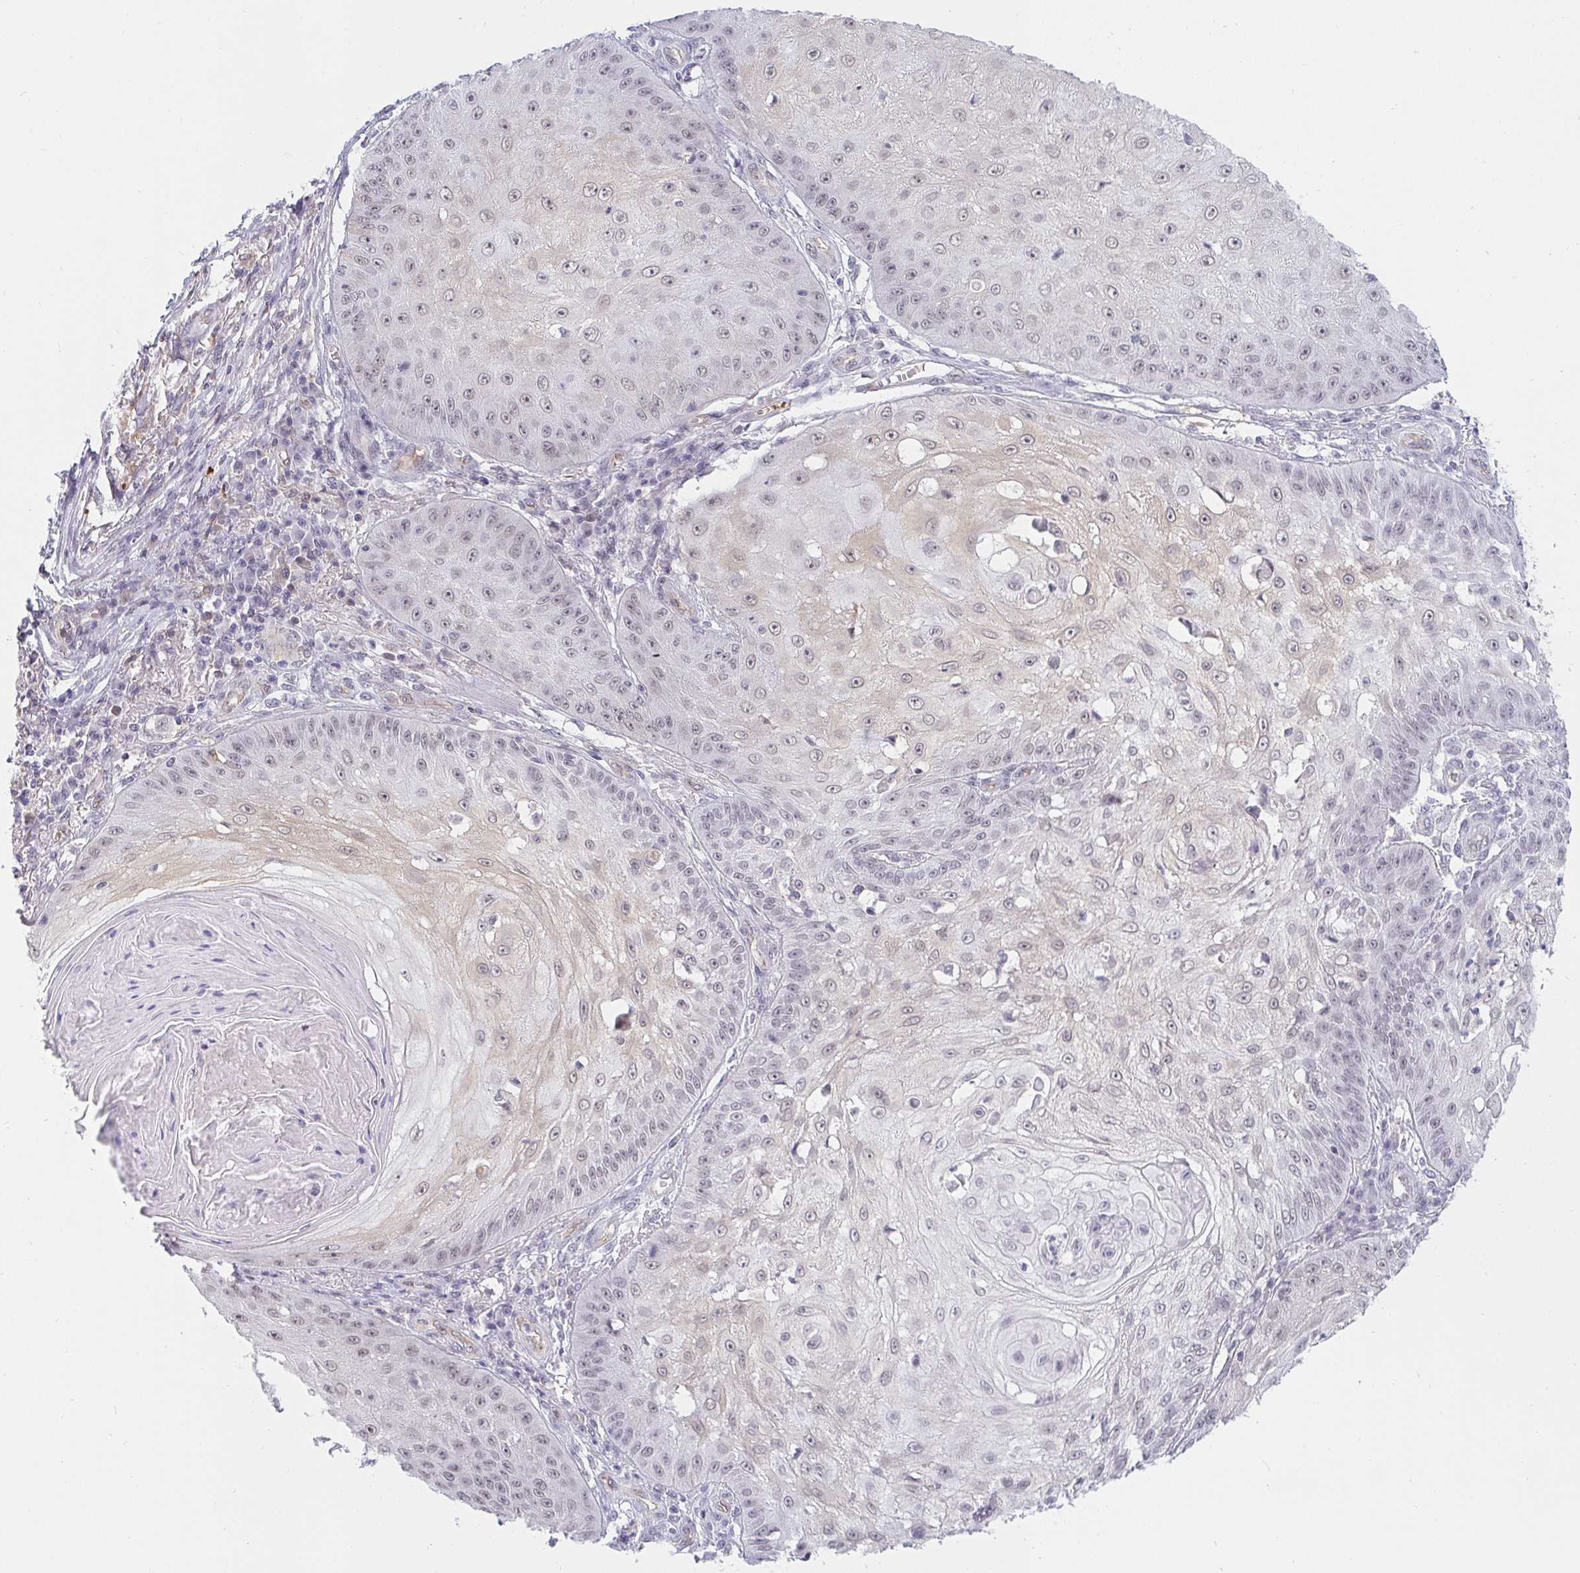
{"staining": {"intensity": "weak", "quantity": "<25%", "location": "nuclear"}, "tissue": "skin cancer", "cell_type": "Tumor cells", "image_type": "cancer", "snomed": [{"axis": "morphology", "description": "Squamous cell carcinoma, NOS"}, {"axis": "topography", "description": "Skin"}], "caption": "This is an immunohistochemistry (IHC) histopathology image of human squamous cell carcinoma (skin). There is no expression in tumor cells.", "gene": "DSCAML1", "patient": {"sex": "male", "age": 70}}